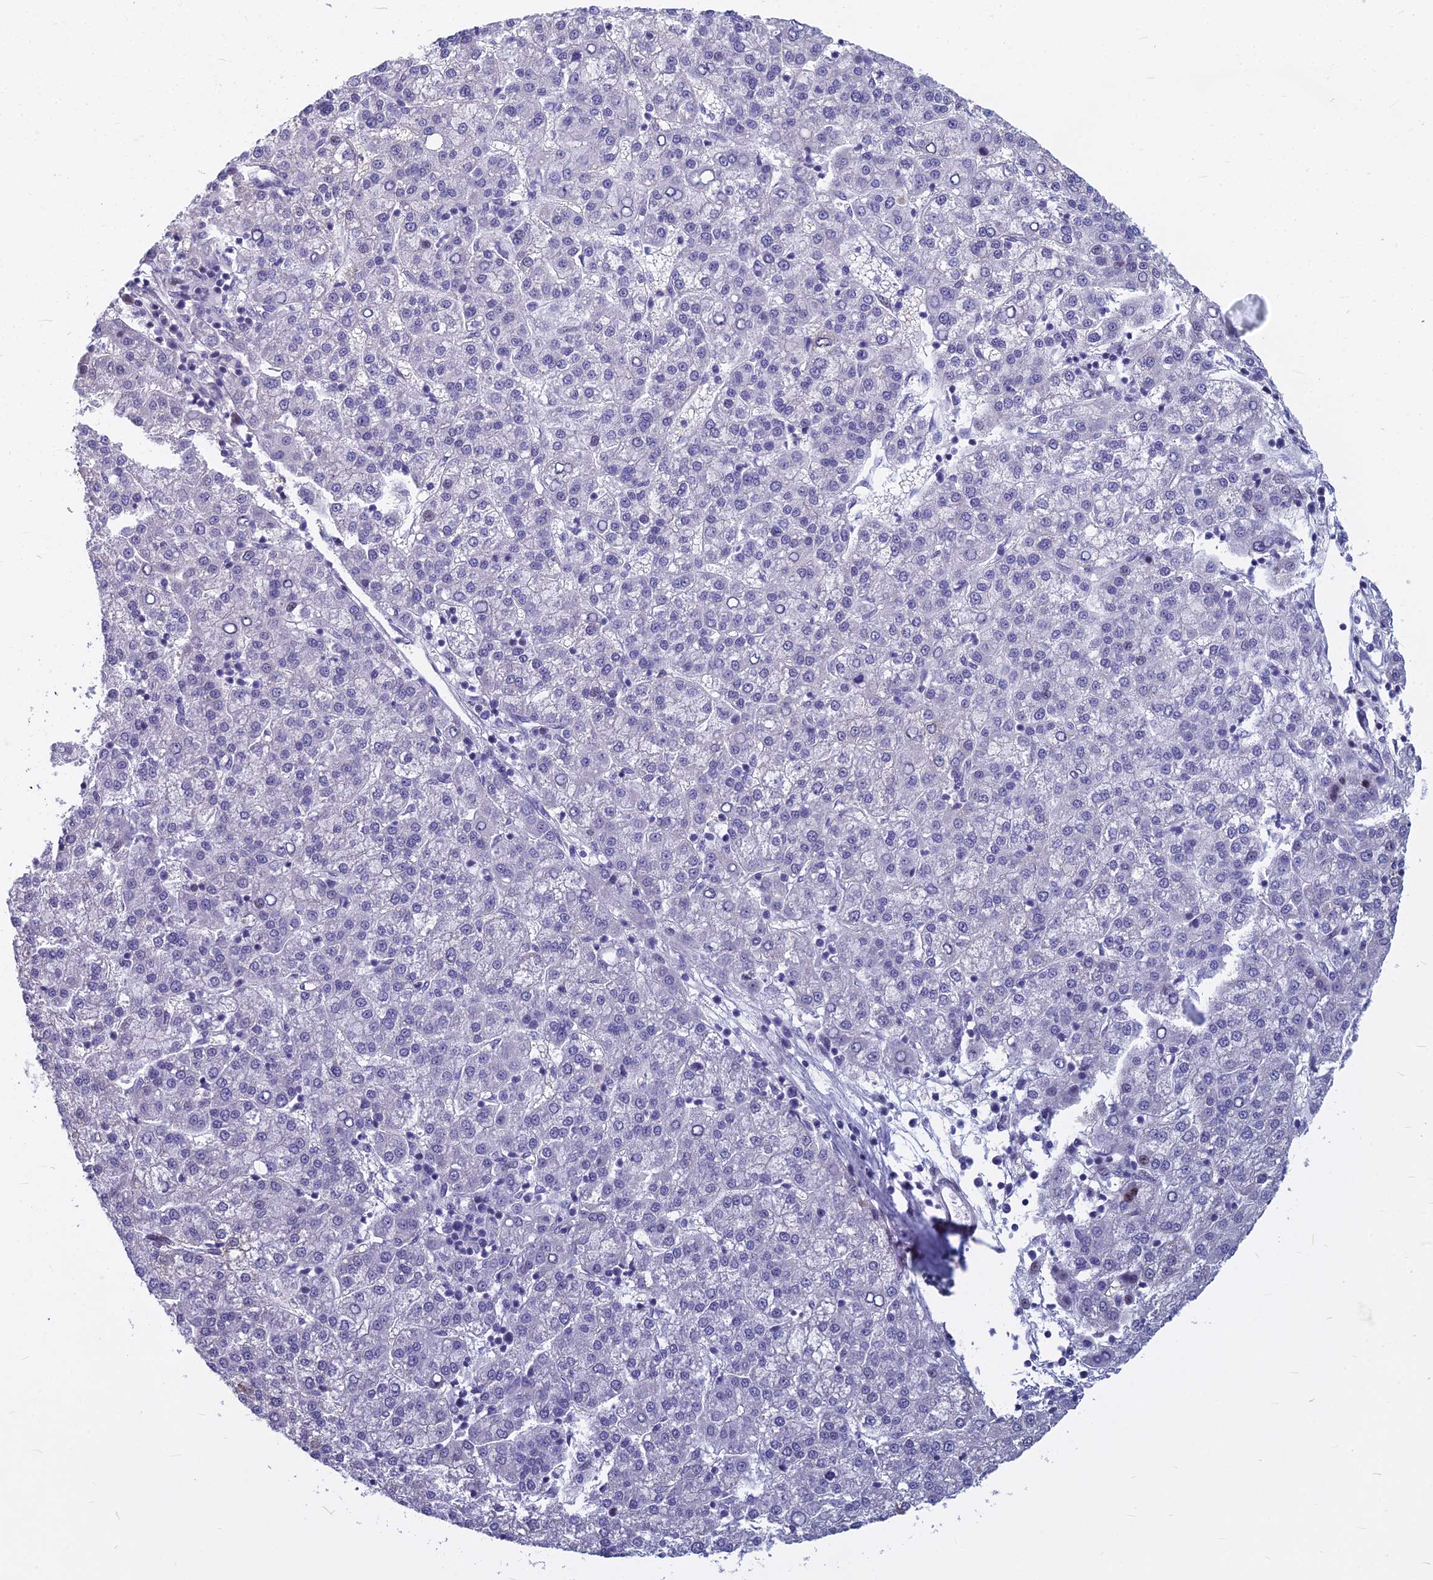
{"staining": {"intensity": "negative", "quantity": "none", "location": "none"}, "tissue": "liver cancer", "cell_type": "Tumor cells", "image_type": "cancer", "snomed": [{"axis": "morphology", "description": "Carcinoma, Hepatocellular, NOS"}, {"axis": "topography", "description": "Liver"}], "caption": "Protein analysis of liver cancer shows no significant expression in tumor cells.", "gene": "MYBPC2", "patient": {"sex": "female", "age": 58}}